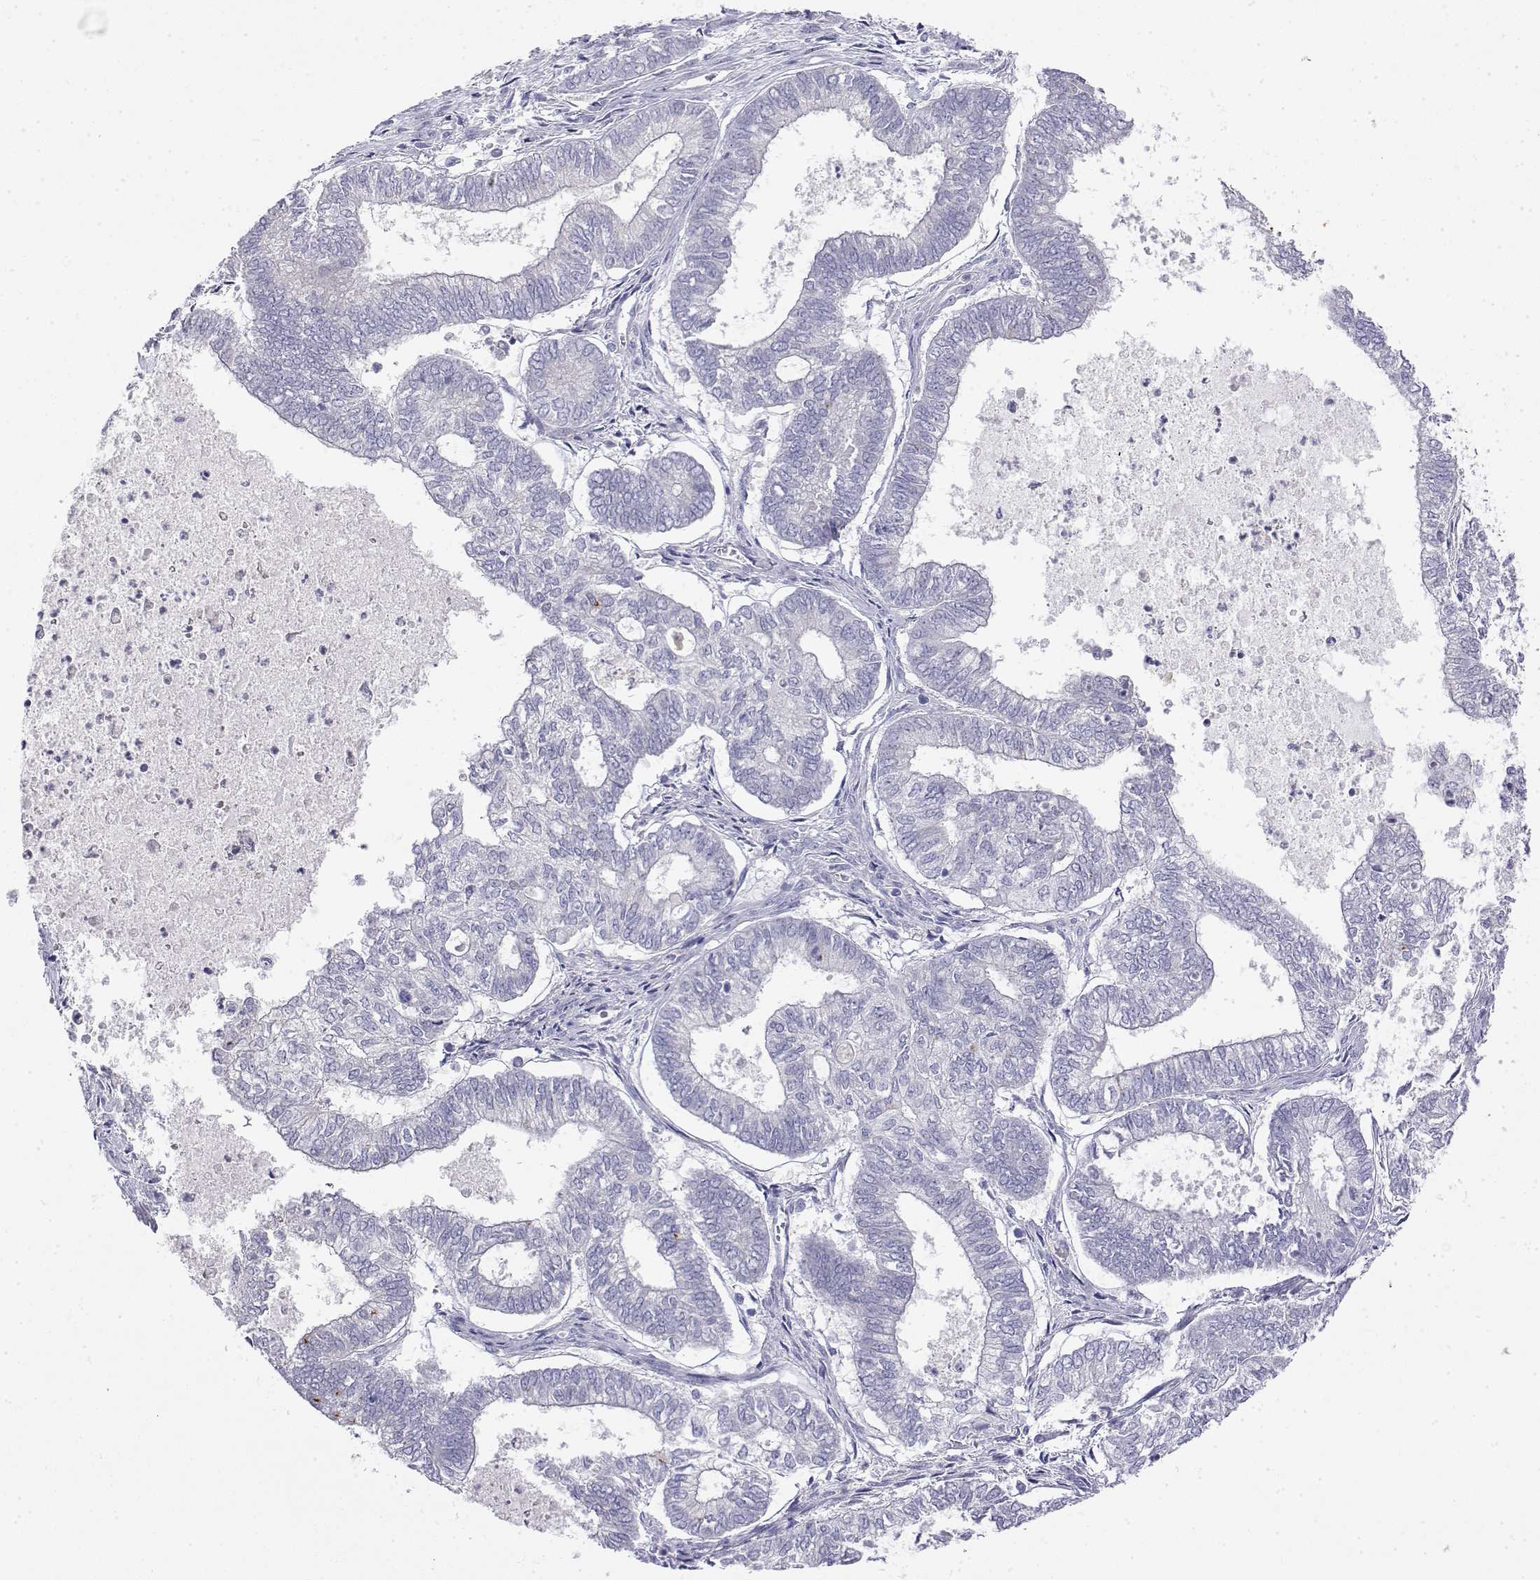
{"staining": {"intensity": "negative", "quantity": "none", "location": "none"}, "tissue": "ovarian cancer", "cell_type": "Tumor cells", "image_type": "cancer", "snomed": [{"axis": "morphology", "description": "Carcinoma, endometroid"}, {"axis": "topography", "description": "Ovary"}], "caption": "Protein analysis of ovarian endometroid carcinoma shows no significant positivity in tumor cells. (IHC, brightfield microscopy, high magnification).", "gene": "LY6D", "patient": {"sex": "female", "age": 64}}